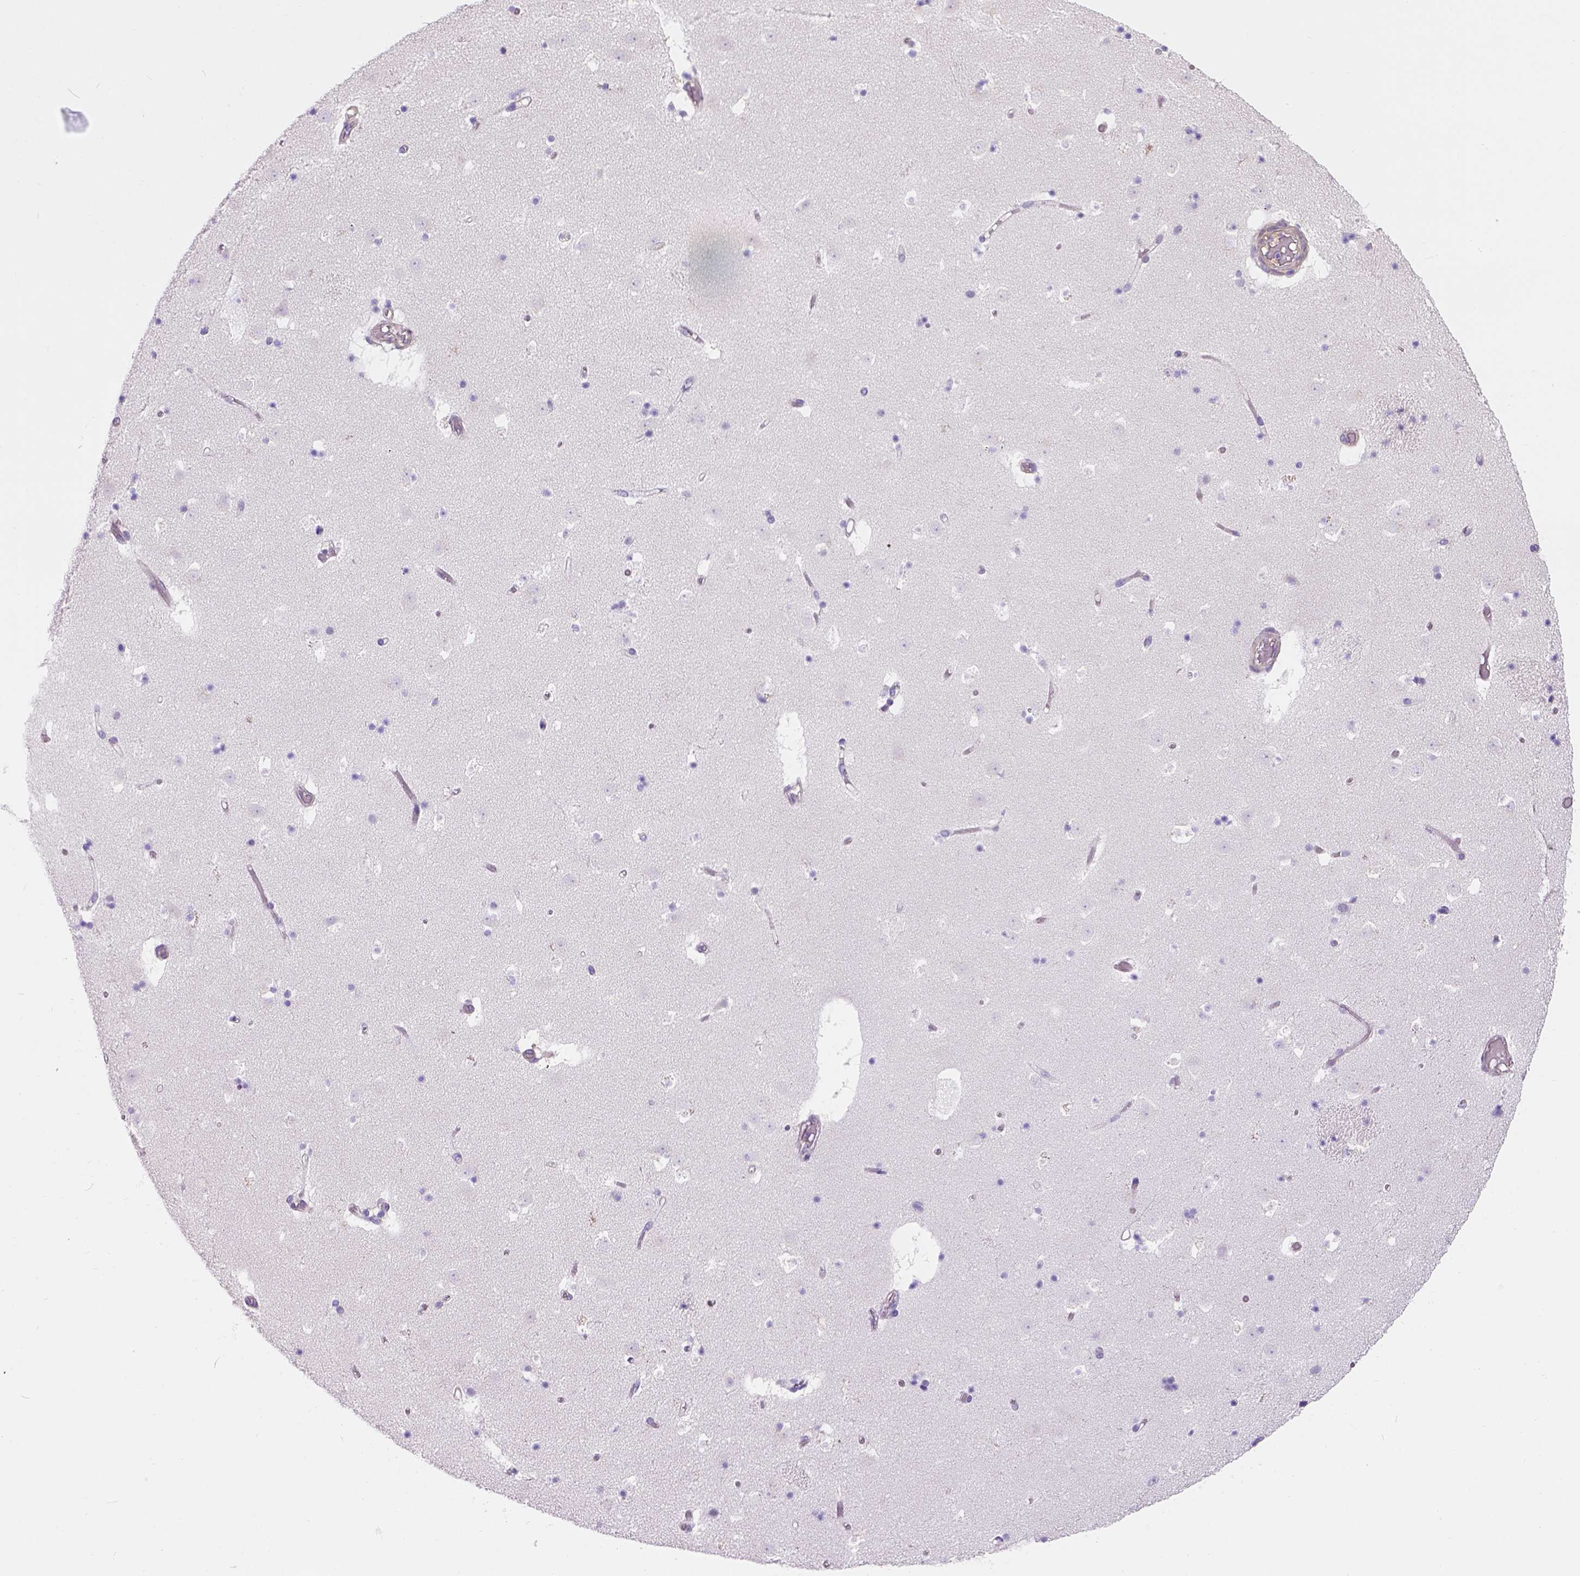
{"staining": {"intensity": "negative", "quantity": "none", "location": "none"}, "tissue": "caudate", "cell_type": "Glial cells", "image_type": "normal", "snomed": [{"axis": "morphology", "description": "Normal tissue, NOS"}, {"axis": "topography", "description": "Lateral ventricle wall"}], "caption": "An IHC micrograph of benign caudate is shown. There is no staining in glial cells of caudate.", "gene": "PHF7", "patient": {"sex": "female", "age": 42}}